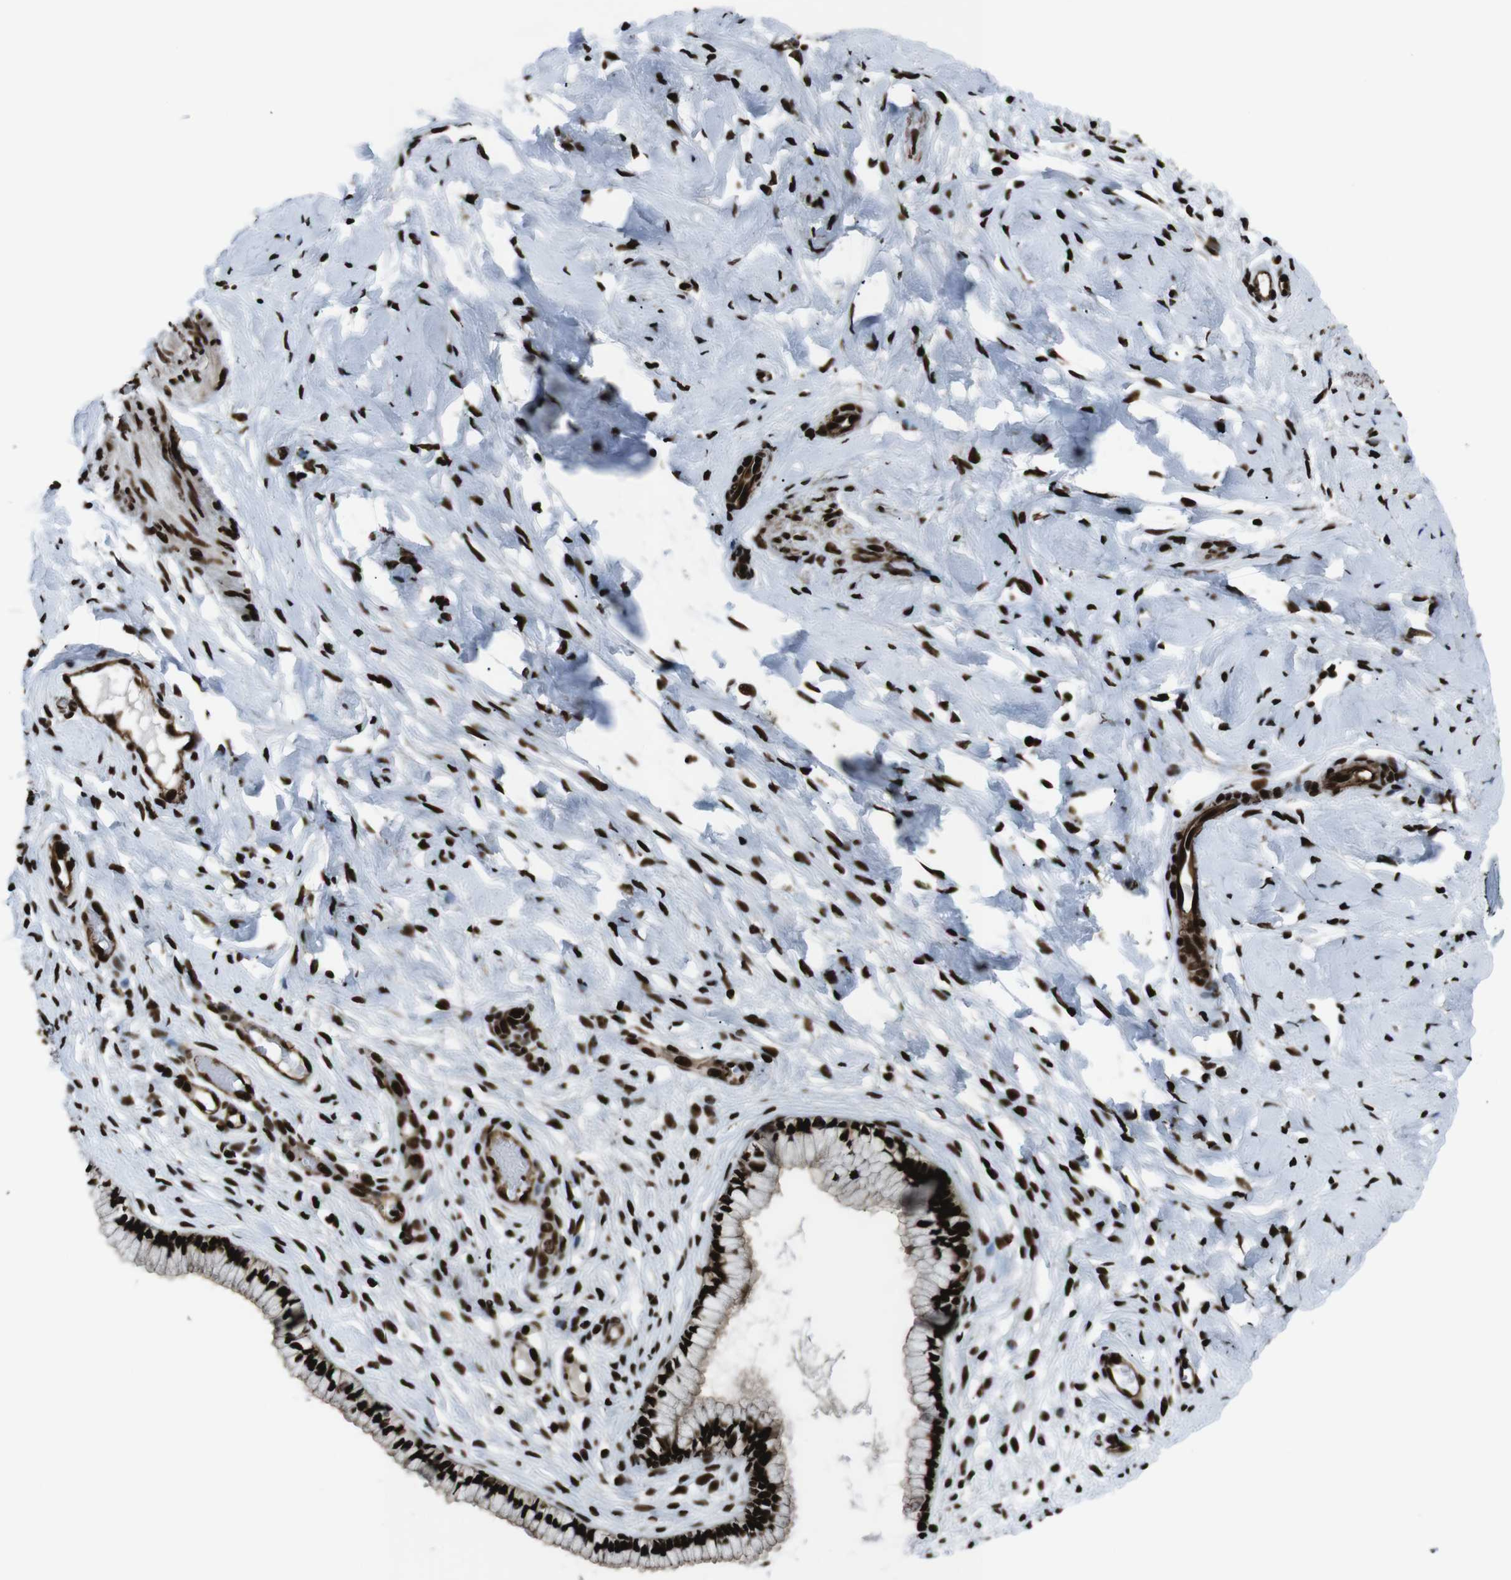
{"staining": {"intensity": "strong", "quantity": ">75%", "location": "nuclear"}, "tissue": "cervix", "cell_type": "Glandular cells", "image_type": "normal", "snomed": [{"axis": "morphology", "description": "Normal tissue, NOS"}, {"axis": "topography", "description": "Cervix"}], "caption": "An immunohistochemistry image of unremarkable tissue is shown. Protein staining in brown highlights strong nuclear positivity in cervix within glandular cells.", "gene": "HNRNPU", "patient": {"sex": "female", "age": 65}}